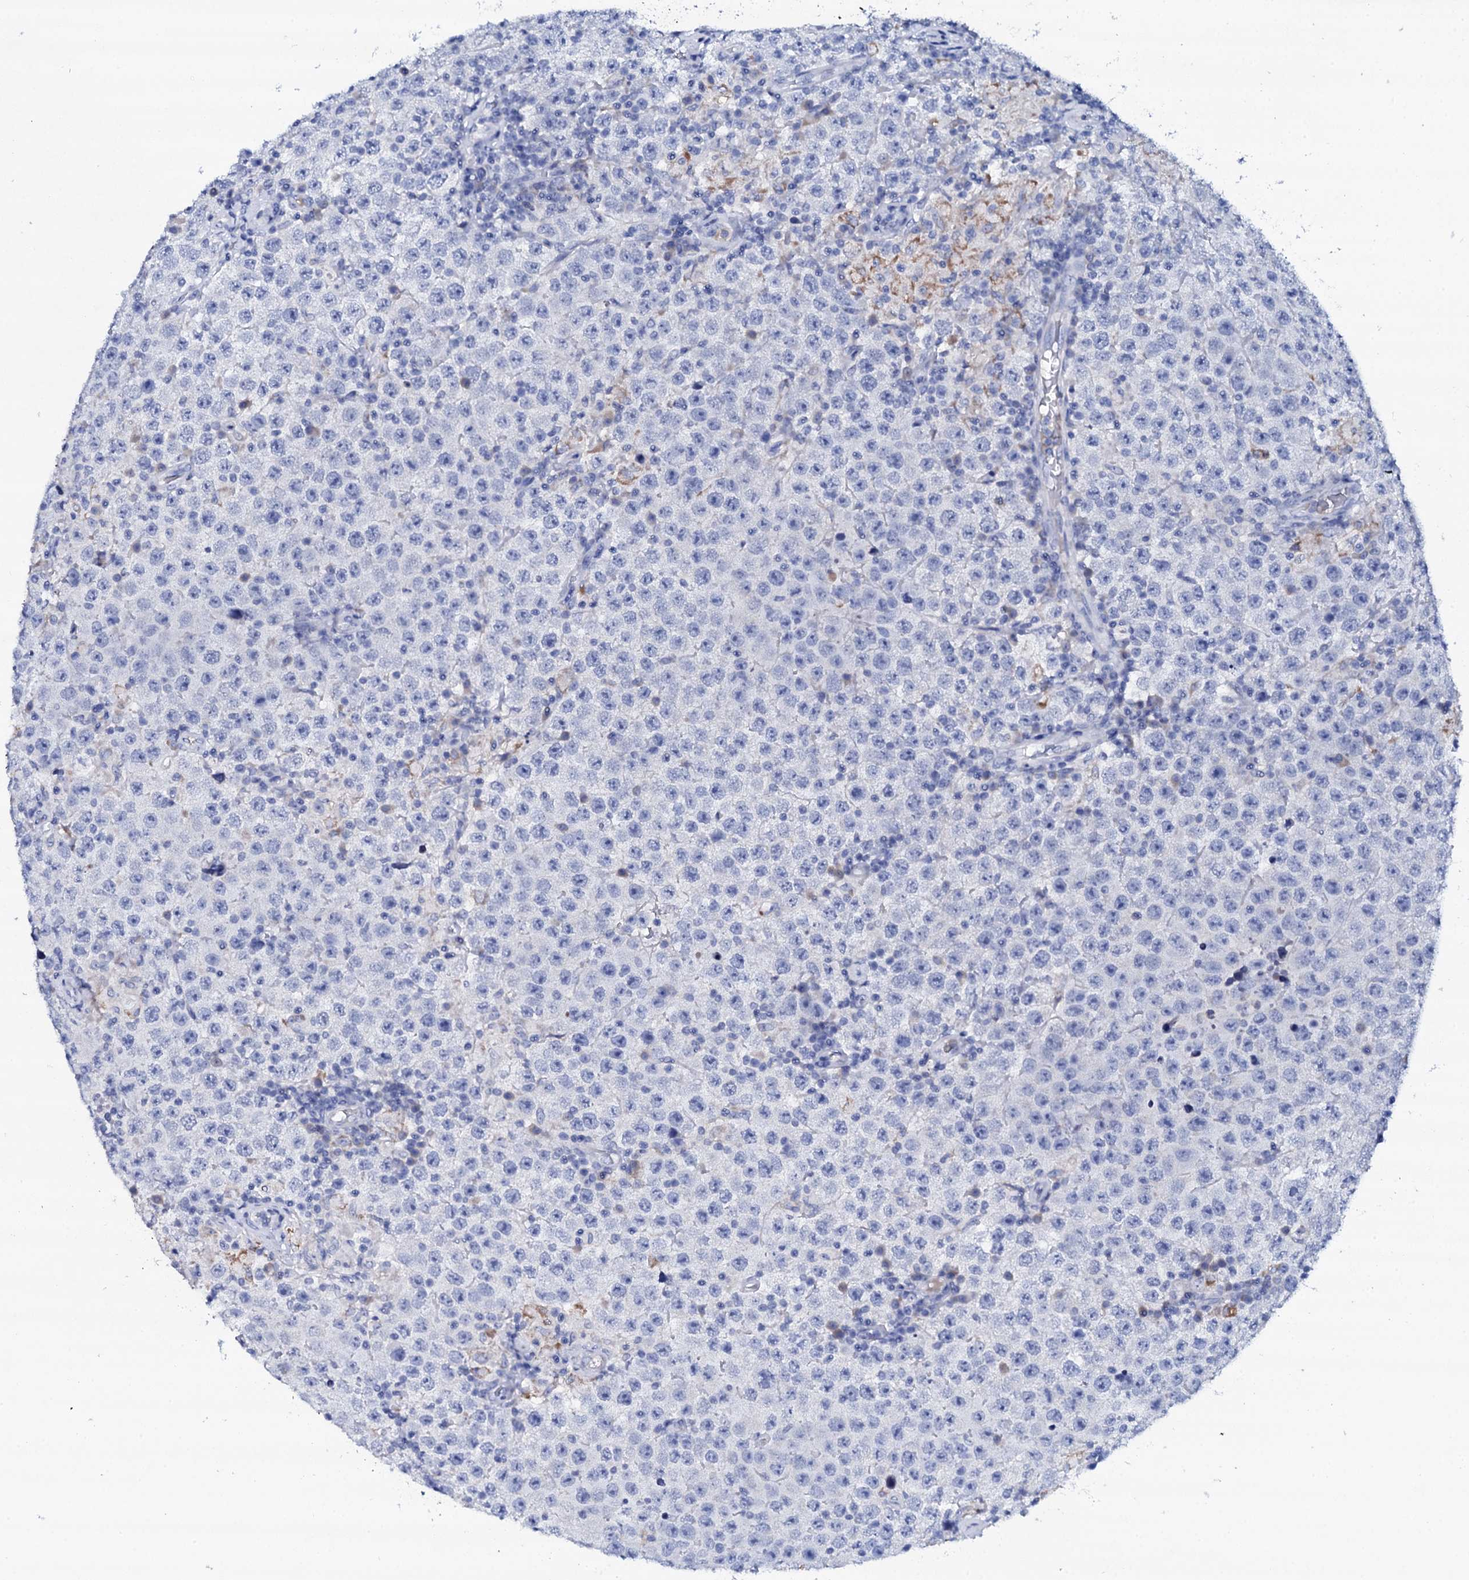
{"staining": {"intensity": "negative", "quantity": "none", "location": "none"}, "tissue": "testis cancer", "cell_type": "Tumor cells", "image_type": "cancer", "snomed": [{"axis": "morphology", "description": "Normal tissue, NOS"}, {"axis": "morphology", "description": "Urothelial carcinoma, High grade"}, {"axis": "morphology", "description": "Seminoma, NOS"}, {"axis": "morphology", "description": "Carcinoma, Embryonal, NOS"}, {"axis": "topography", "description": "Urinary bladder"}, {"axis": "topography", "description": "Testis"}], "caption": "Immunohistochemistry photomicrograph of neoplastic tissue: human high-grade urothelial carcinoma (testis) stained with DAB (3,3'-diaminobenzidine) demonstrates no significant protein staining in tumor cells.", "gene": "FBXL16", "patient": {"sex": "male", "age": 41}}